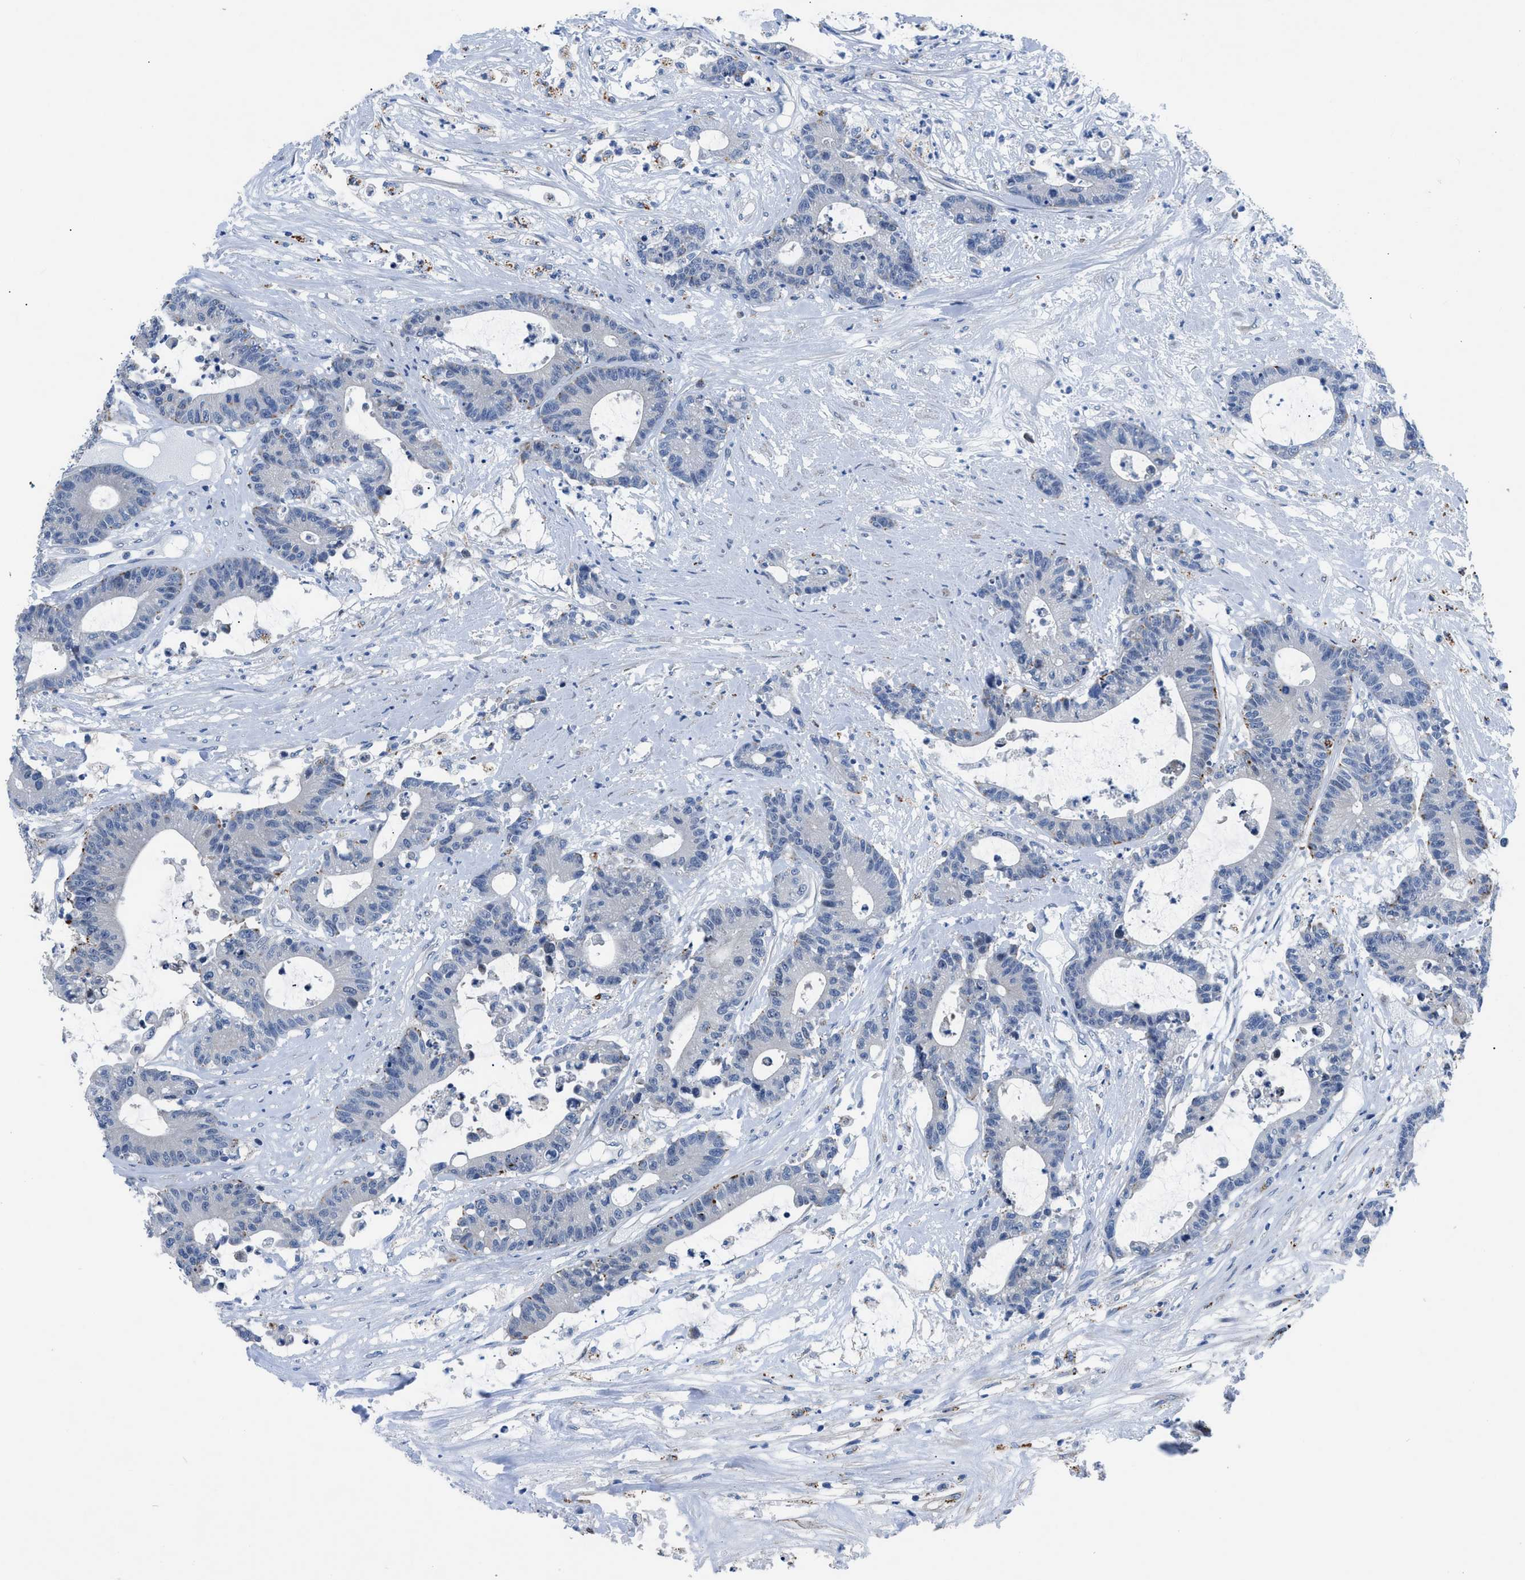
{"staining": {"intensity": "negative", "quantity": "none", "location": "none"}, "tissue": "colorectal cancer", "cell_type": "Tumor cells", "image_type": "cancer", "snomed": [{"axis": "morphology", "description": "Adenocarcinoma, NOS"}, {"axis": "topography", "description": "Colon"}], "caption": "Human colorectal cancer stained for a protein using IHC shows no staining in tumor cells.", "gene": "UAP1", "patient": {"sex": "female", "age": 84}}